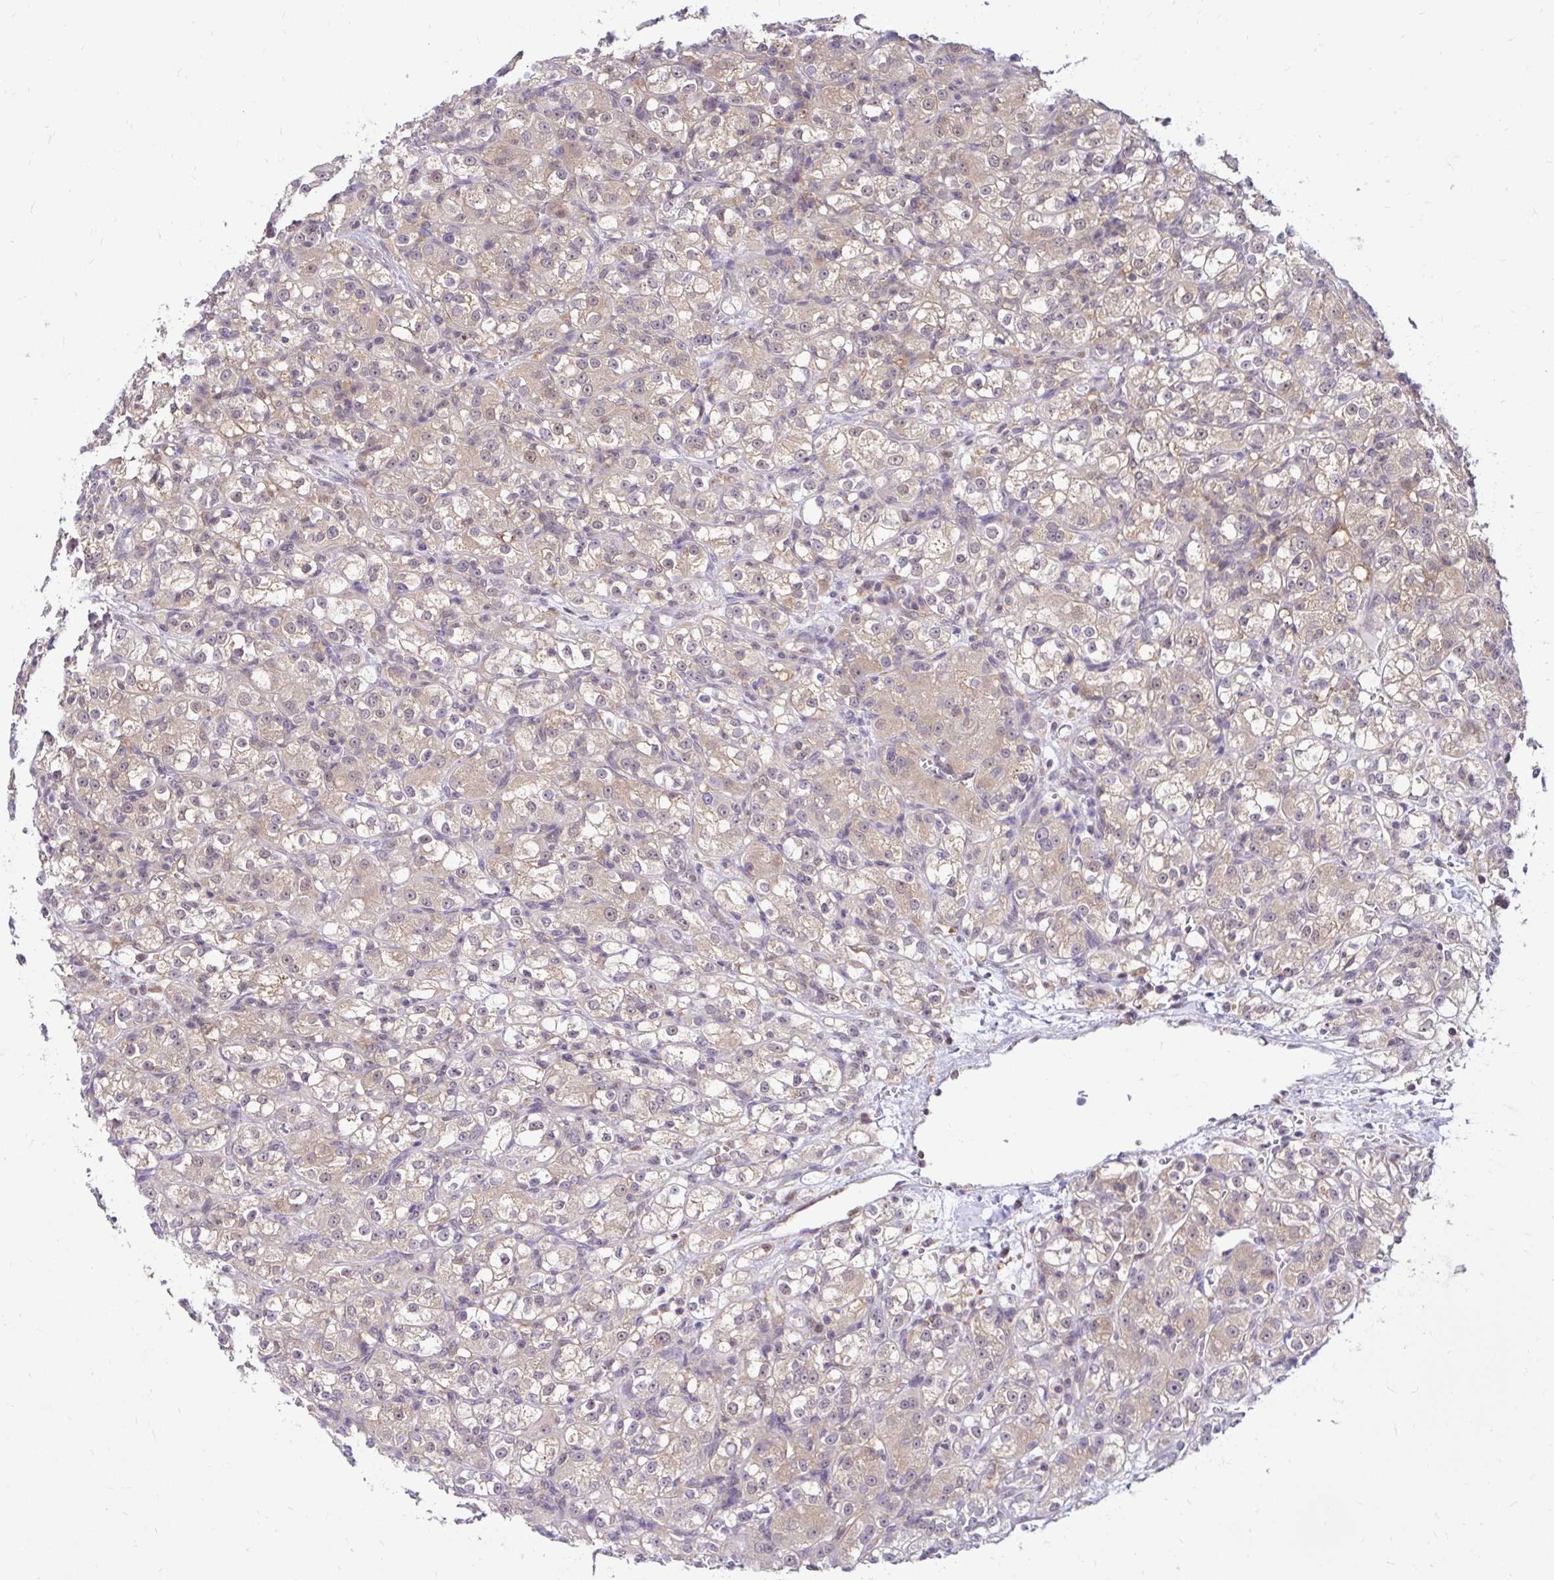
{"staining": {"intensity": "weak", "quantity": "25%-75%", "location": "cytoplasmic/membranous,nuclear"}, "tissue": "renal cancer", "cell_type": "Tumor cells", "image_type": "cancer", "snomed": [{"axis": "morphology", "description": "Normal tissue, NOS"}, {"axis": "morphology", "description": "Adenocarcinoma, NOS"}, {"axis": "topography", "description": "Kidney"}], "caption": "The micrograph shows immunohistochemical staining of renal adenocarcinoma. There is weak cytoplasmic/membranous and nuclear staining is appreciated in approximately 25%-75% of tumor cells.", "gene": "PSMD3", "patient": {"sex": "male", "age": 61}}